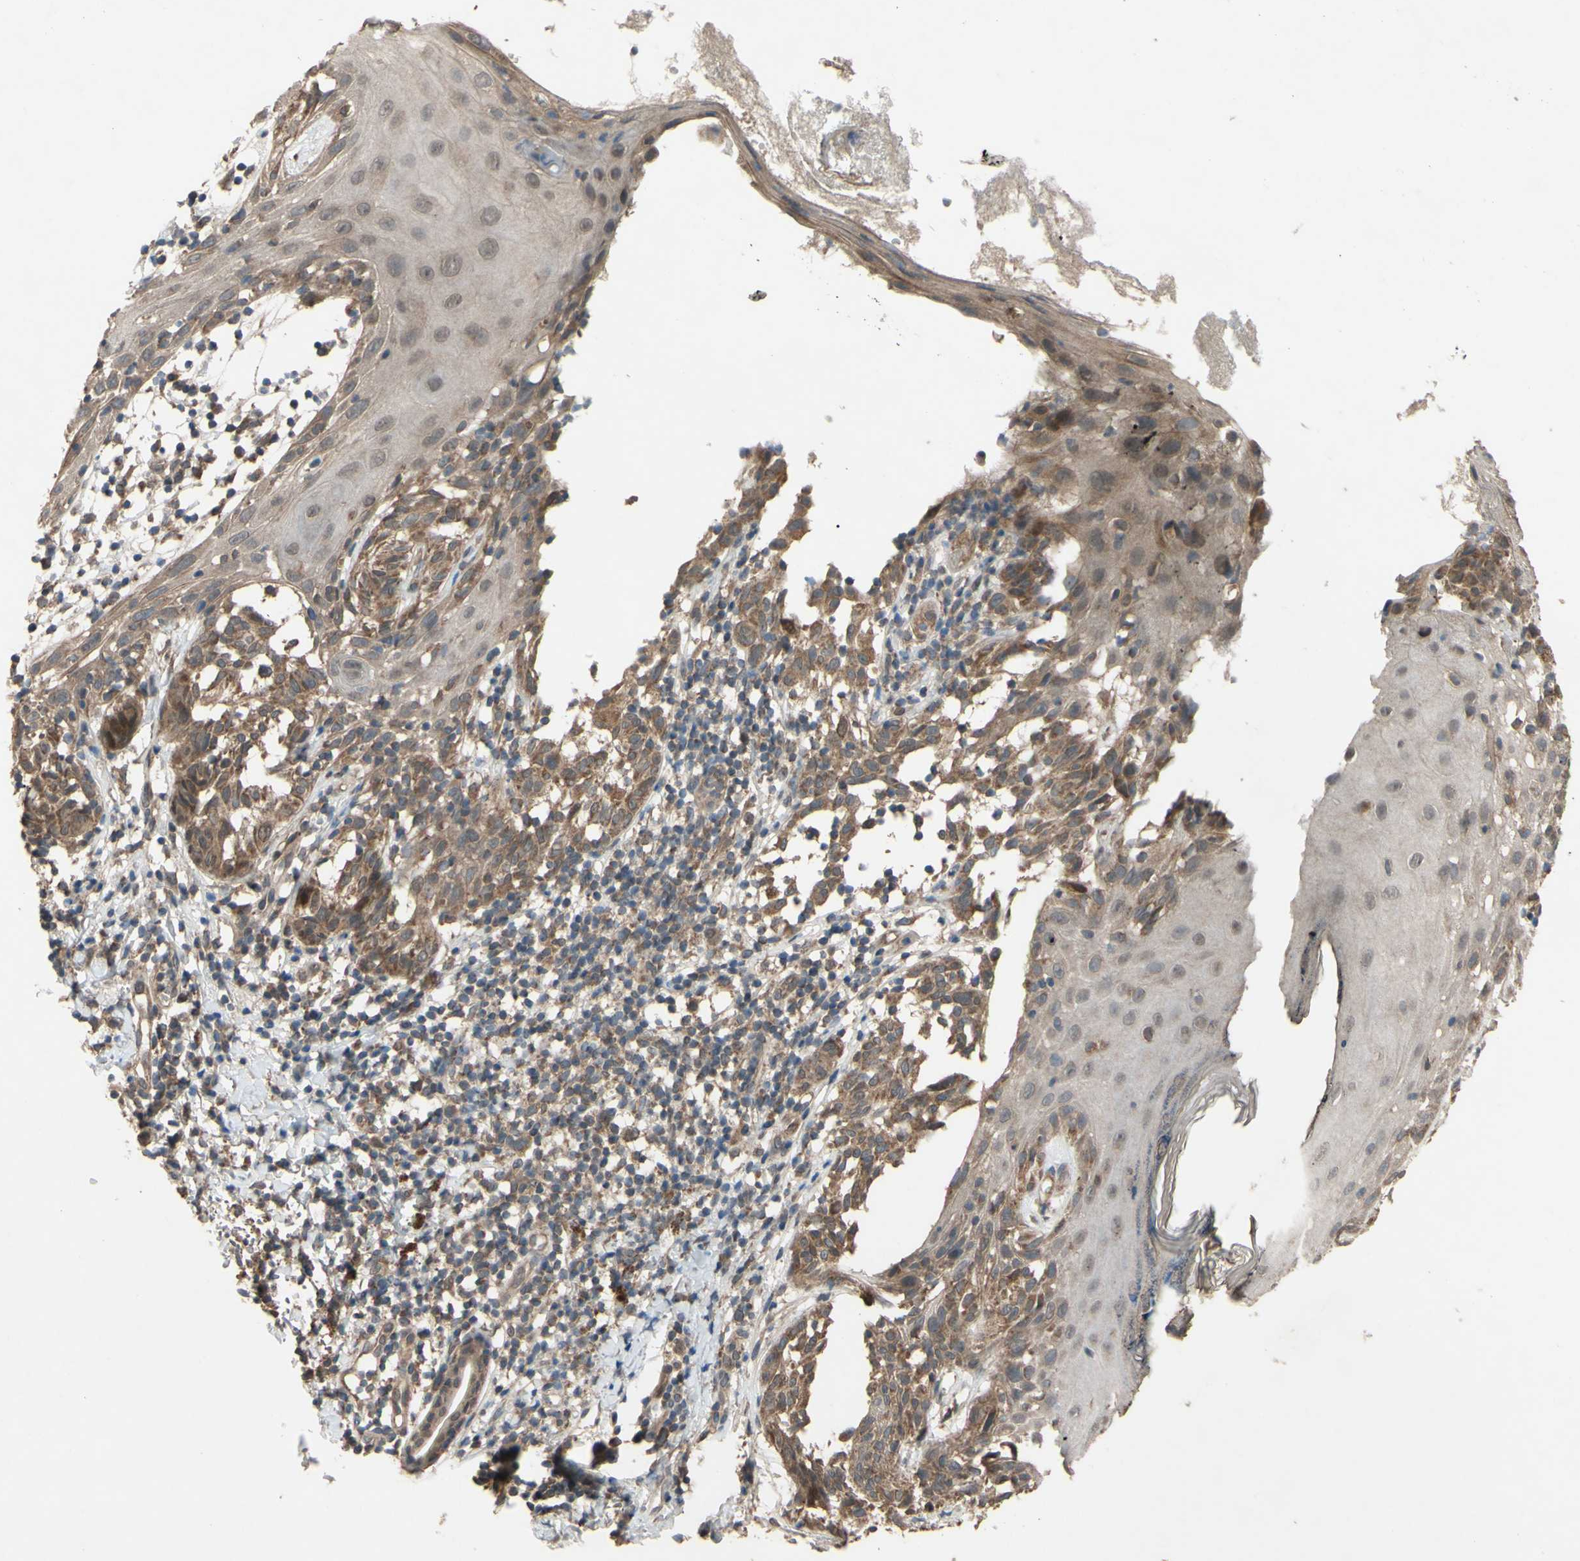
{"staining": {"intensity": "moderate", "quantity": ">75%", "location": "cytoplasmic/membranous"}, "tissue": "melanoma", "cell_type": "Tumor cells", "image_type": "cancer", "snomed": [{"axis": "morphology", "description": "Malignant melanoma, NOS"}, {"axis": "topography", "description": "Skin"}], "caption": "Immunohistochemical staining of human malignant melanoma reveals medium levels of moderate cytoplasmic/membranous protein positivity in about >75% of tumor cells.", "gene": "CD164", "patient": {"sex": "female", "age": 46}}